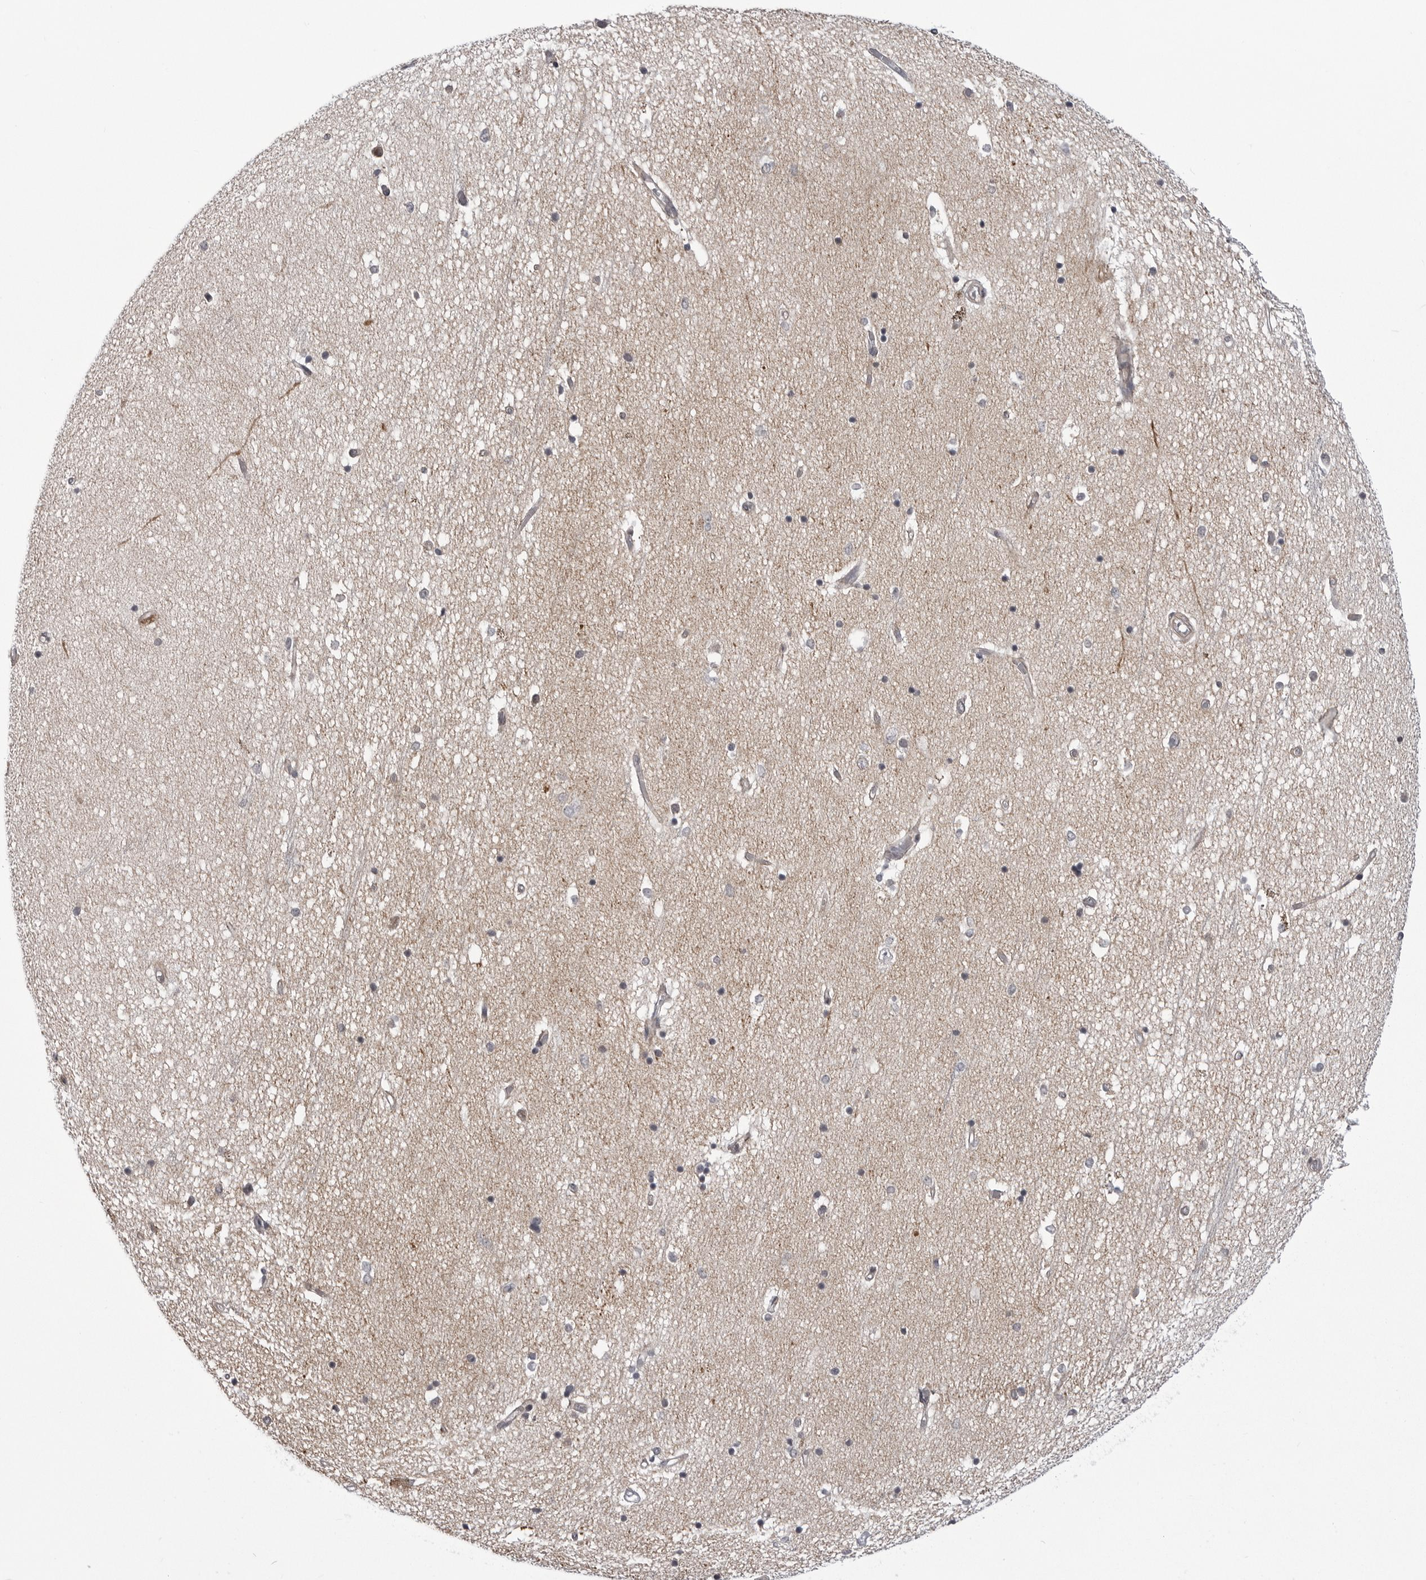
{"staining": {"intensity": "negative", "quantity": "none", "location": "none"}, "tissue": "hippocampus", "cell_type": "Glial cells", "image_type": "normal", "snomed": [{"axis": "morphology", "description": "Normal tissue, NOS"}, {"axis": "topography", "description": "Hippocampus"}], "caption": "Immunohistochemistry (IHC) image of unremarkable hippocampus stained for a protein (brown), which exhibits no staining in glial cells.", "gene": "CCDC18", "patient": {"sex": "male", "age": 45}}